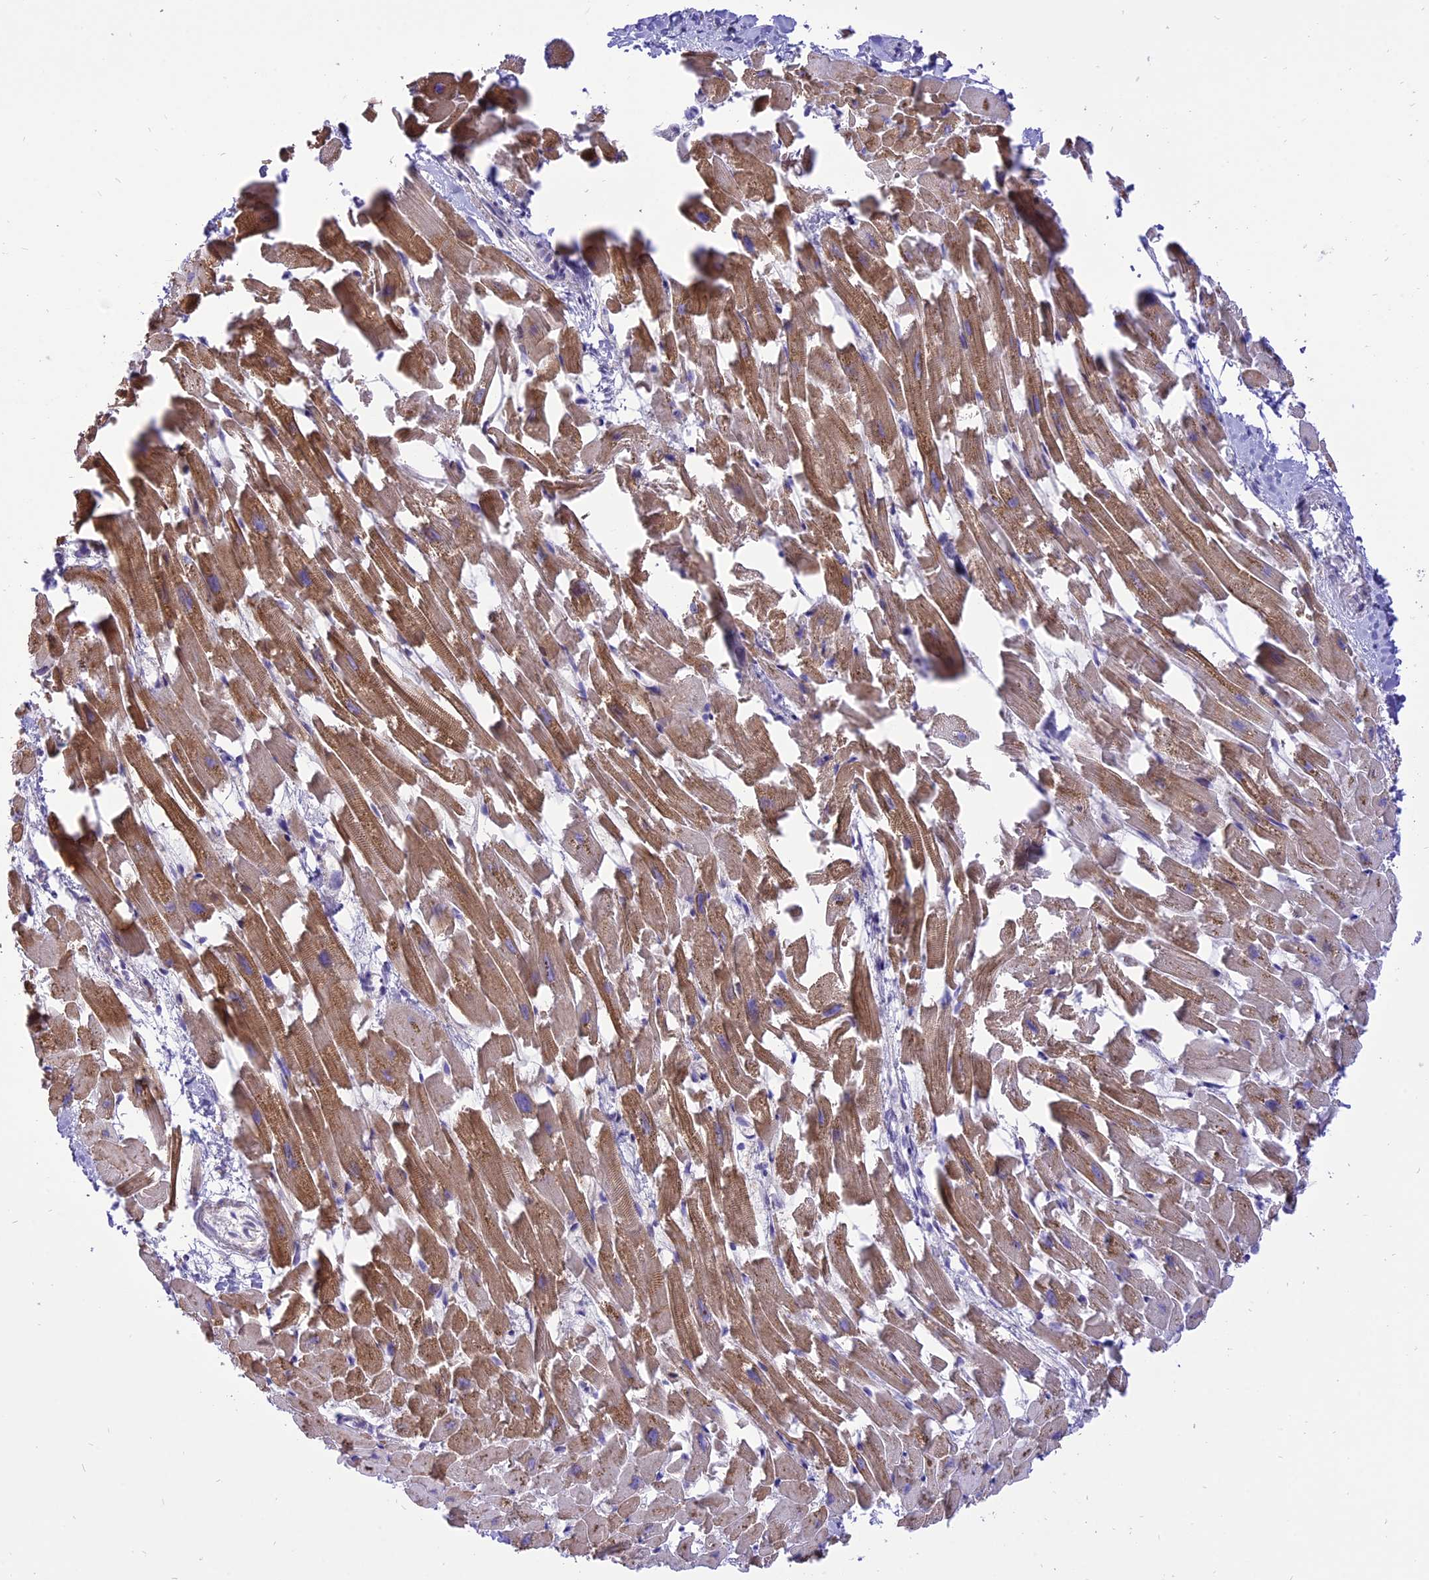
{"staining": {"intensity": "moderate", "quantity": ">75%", "location": "cytoplasmic/membranous"}, "tissue": "heart muscle", "cell_type": "Cardiomyocytes", "image_type": "normal", "snomed": [{"axis": "morphology", "description": "Normal tissue, NOS"}, {"axis": "topography", "description": "Heart"}], "caption": "Cardiomyocytes exhibit moderate cytoplasmic/membranous staining in about >75% of cells in benign heart muscle. The staining is performed using DAB (3,3'-diaminobenzidine) brown chromogen to label protein expression. The nuclei are counter-stained blue using hematoxylin.", "gene": "ARMCX6", "patient": {"sex": "female", "age": 64}}